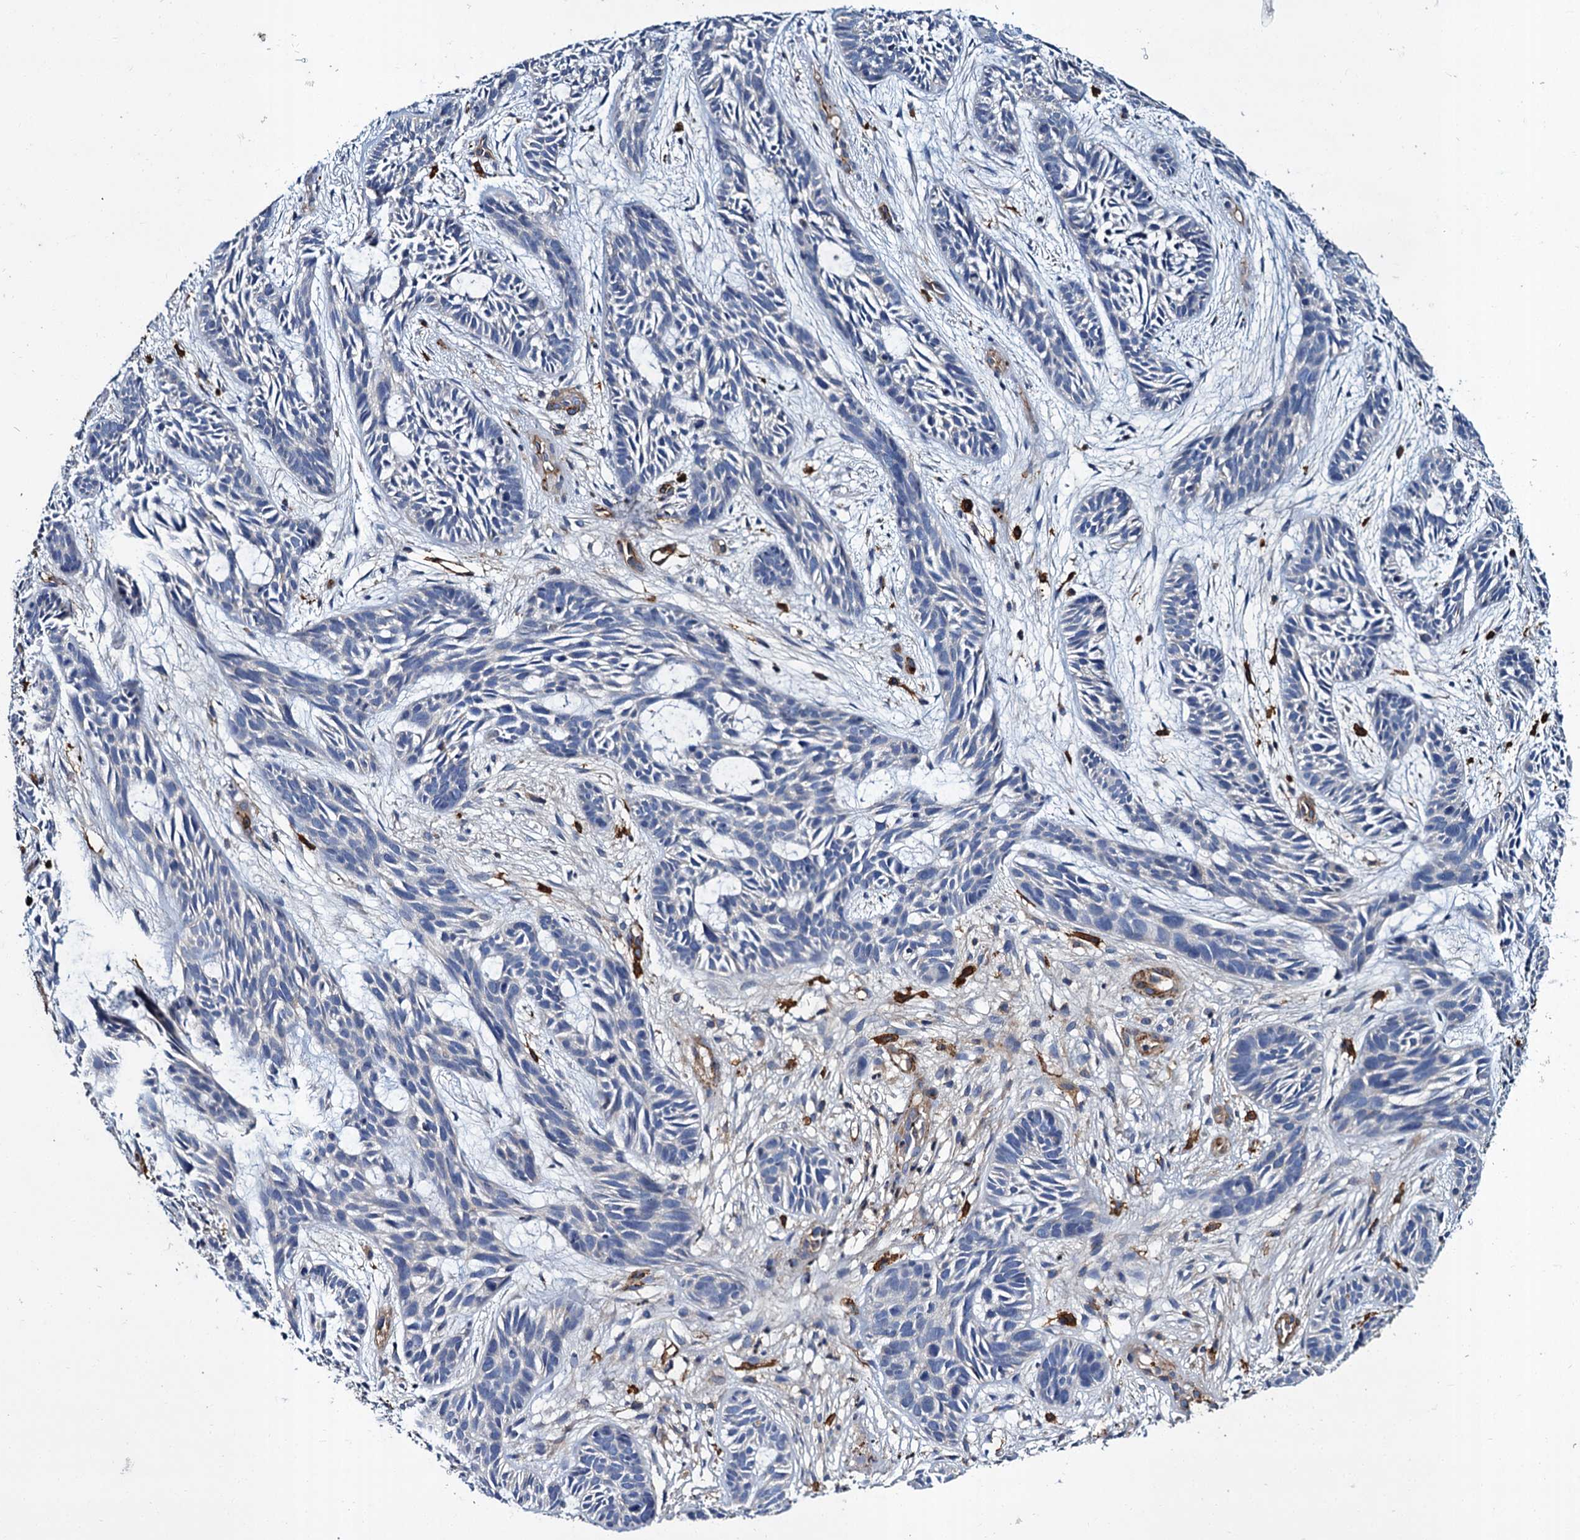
{"staining": {"intensity": "negative", "quantity": "none", "location": "none"}, "tissue": "skin cancer", "cell_type": "Tumor cells", "image_type": "cancer", "snomed": [{"axis": "morphology", "description": "Basal cell carcinoma"}, {"axis": "topography", "description": "Skin"}], "caption": "DAB immunohistochemical staining of human skin cancer (basal cell carcinoma) demonstrates no significant expression in tumor cells.", "gene": "CACNA1C", "patient": {"sex": "male", "age": 89}}